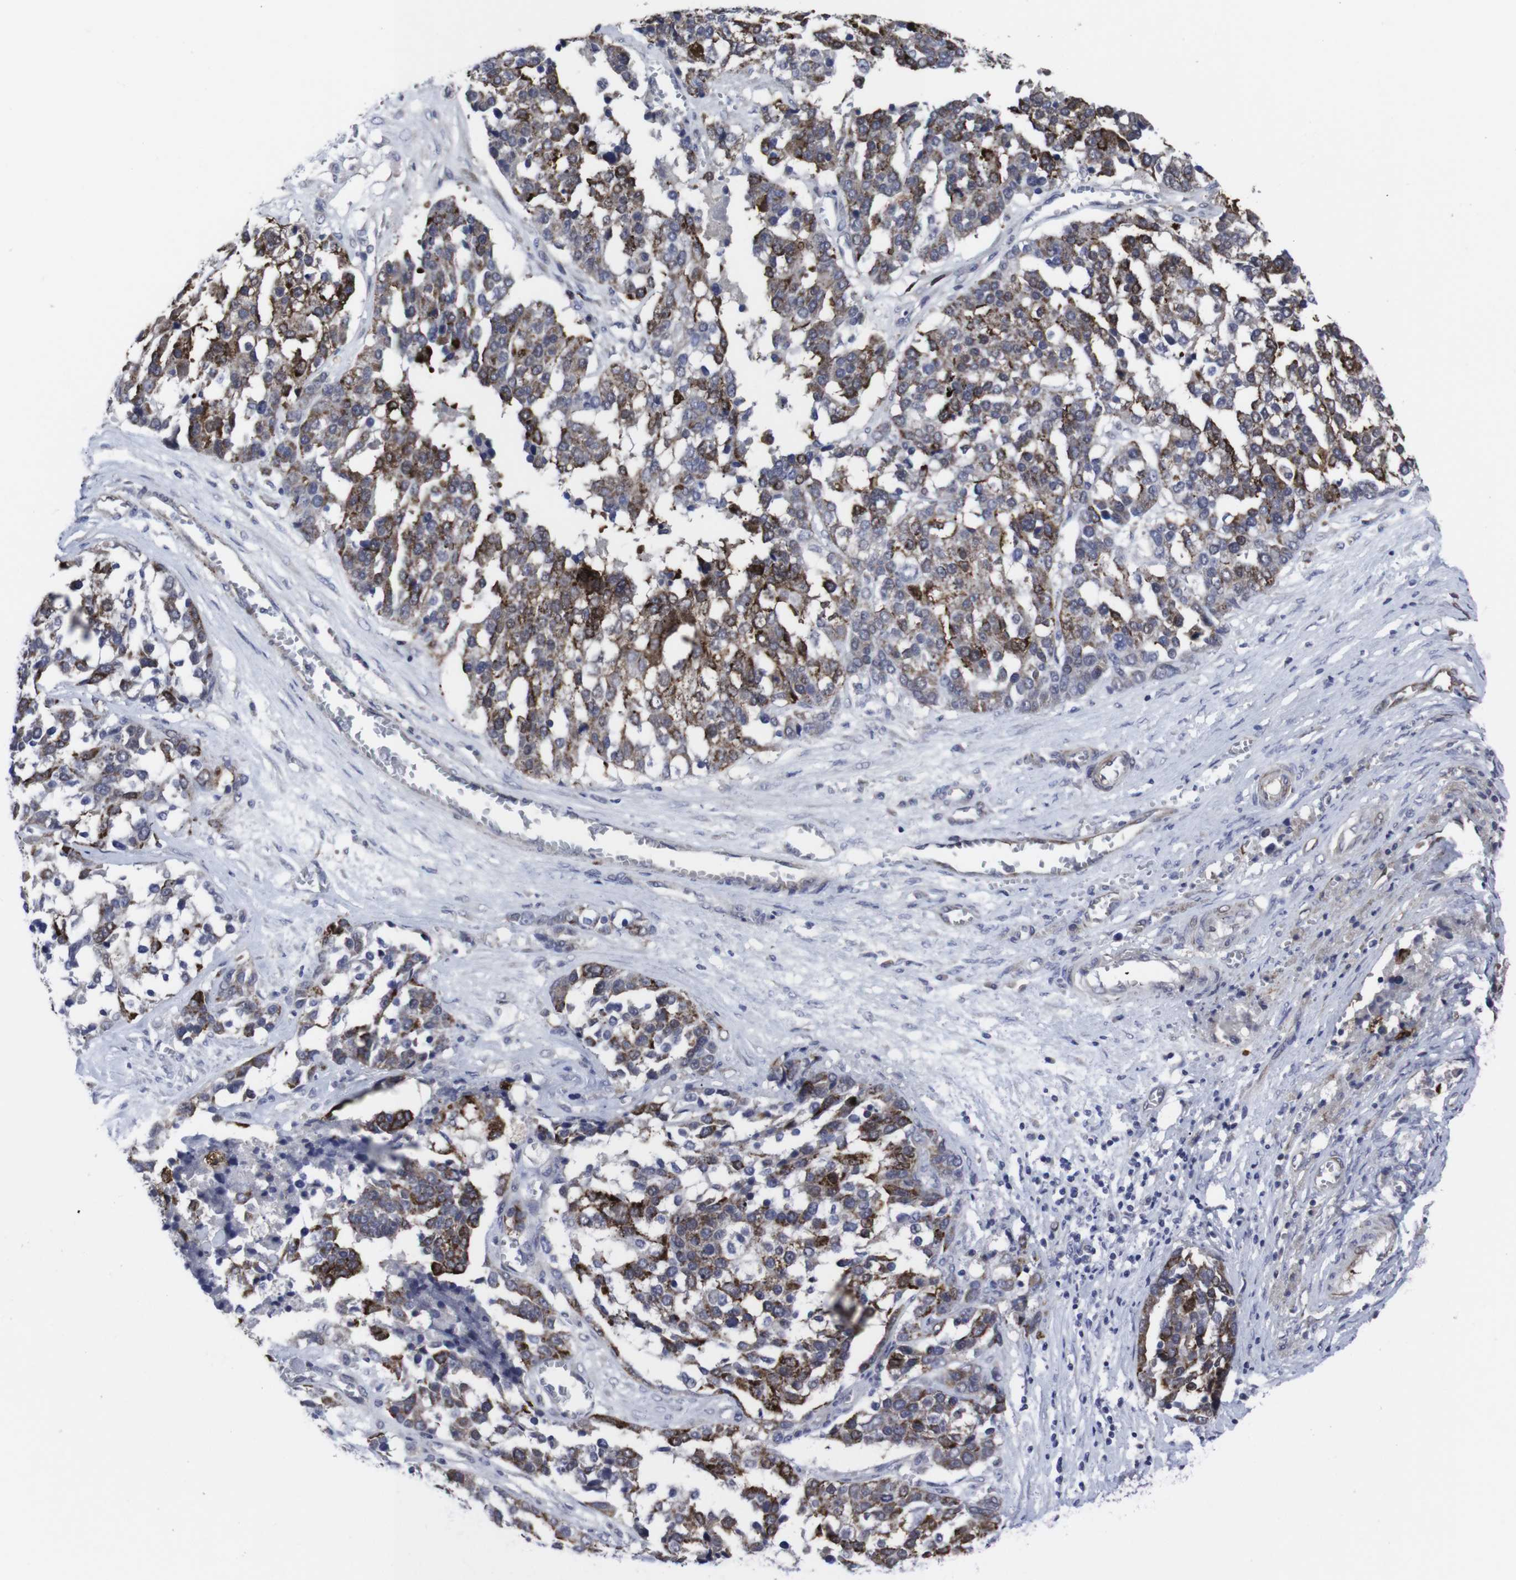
{"staining": {"intensity": "moderate", "quantity": ">75%", "location": "cytoplasmic/membranous"}, "tissue": "ovarian cancer", "cell_type": "Tumor cells", "image_type": "cancer", "snomed": [{"axis": "morphology", "description": "Cystadenocarcinoma, serous, NOS"}, {"axis": "topography", "description": "Ovary"}], "caption": "The immunohistochemical stain highlights moderate cytoplasmic/membranous expression in tumor cells of ovarian cancer (serous cystadenocarcinoma) tissue.", "gene": "SNCG", "patient": {"sex": "female", "age": 44}}